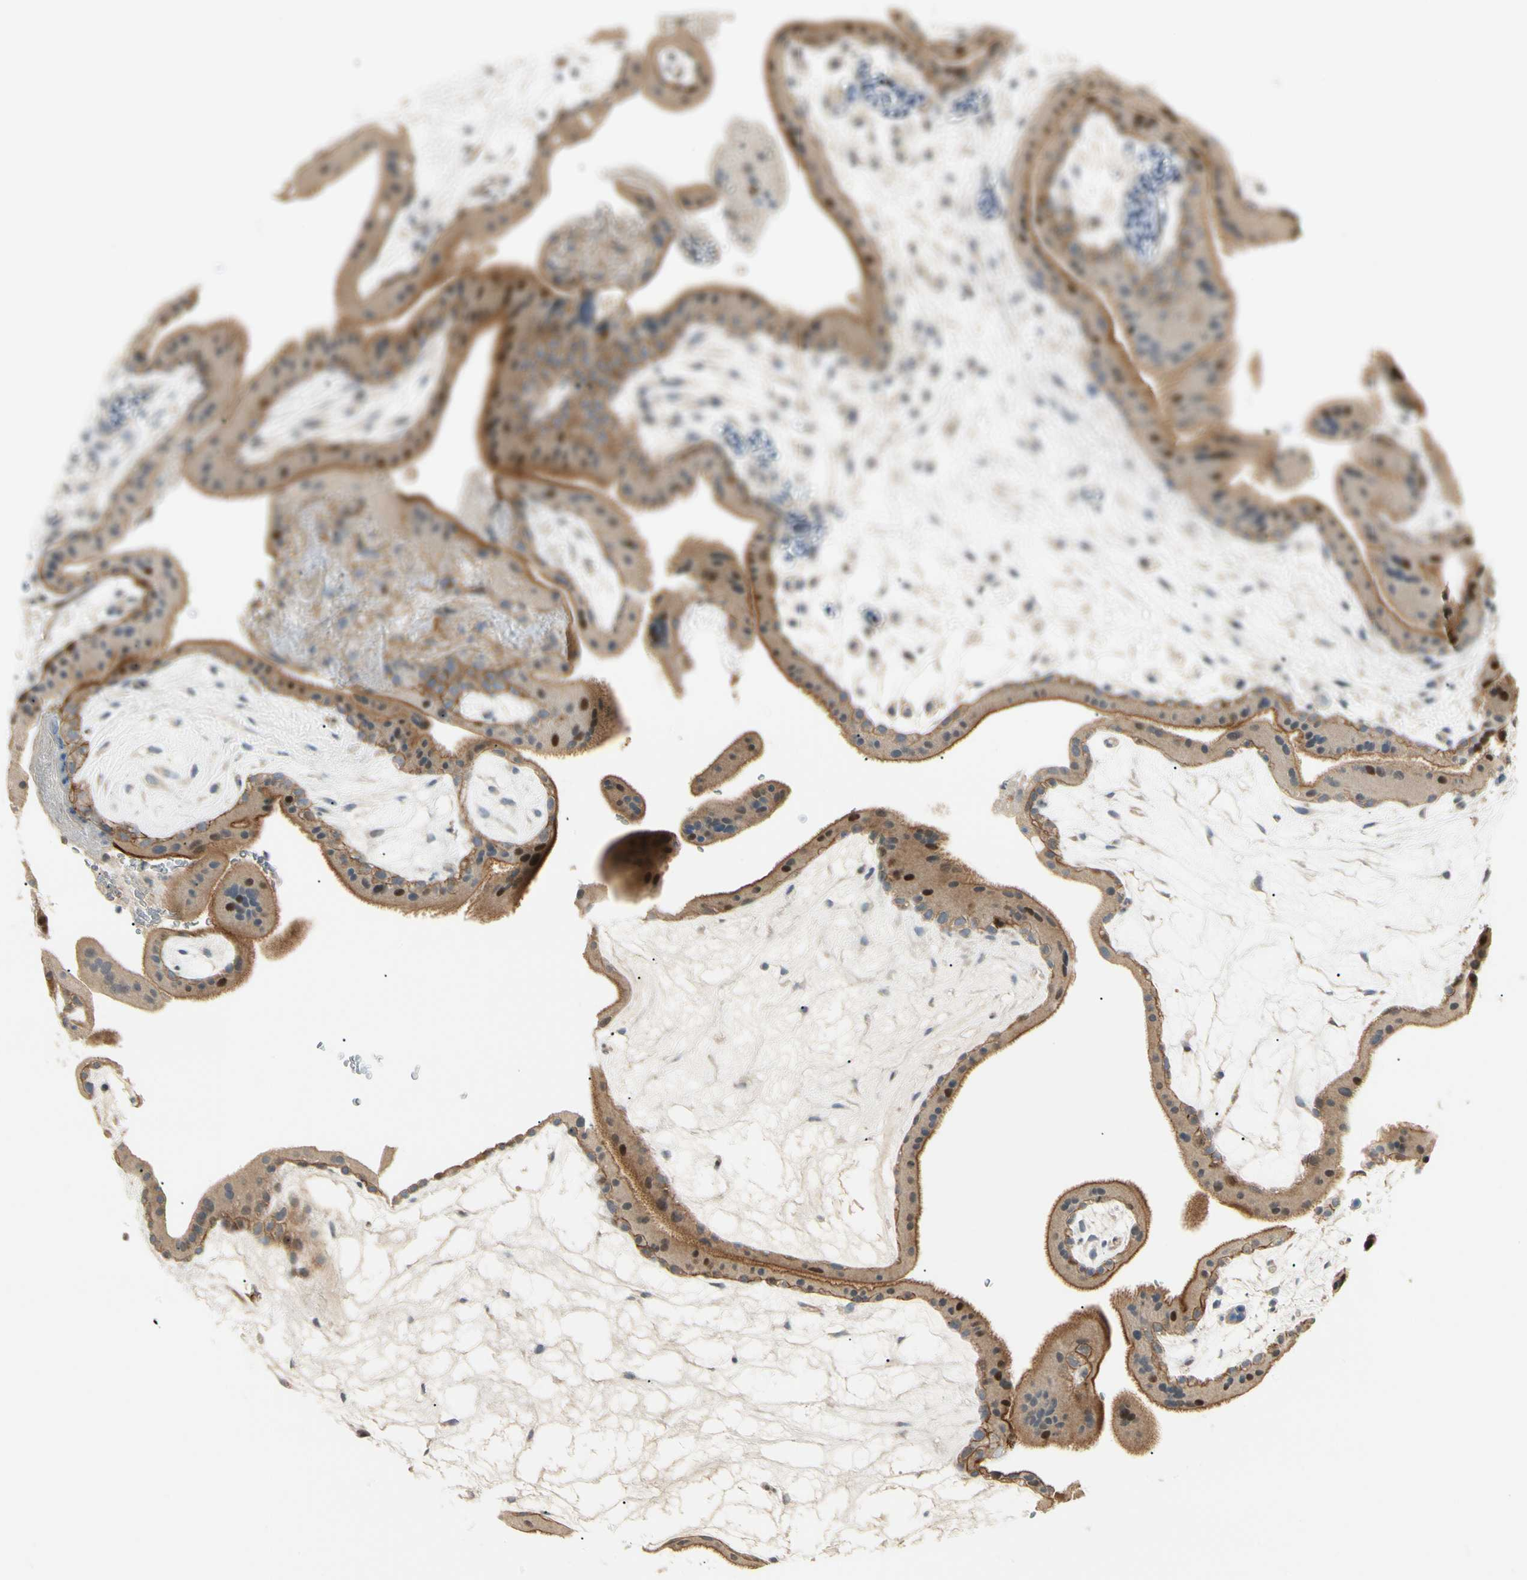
{"staining": {"intensity": "weak", "quantity": ">75%", "location": "cytoplasmic/membranous"}, "tissue": "placenta", "cell_type": "Decidual cells", "image_type": "normal", "snomed": [{"axis": "morphology", "description": "Normal tissue, NOS"}, {"axis": "topography", "description": "Placenta"}], "caption": "Protein positivity by IHC shows weak cytoplasmic/membranous staining in about >75% of decidual cells in normal placenta. Using DAB (3,3'-diaminobenzidine) (brown) and hematoxylin (blue) stains, captured at high magnification using brightfield microscopy.", "gene": "P3H2", "patient": {"sex": "female", "age": 19}}